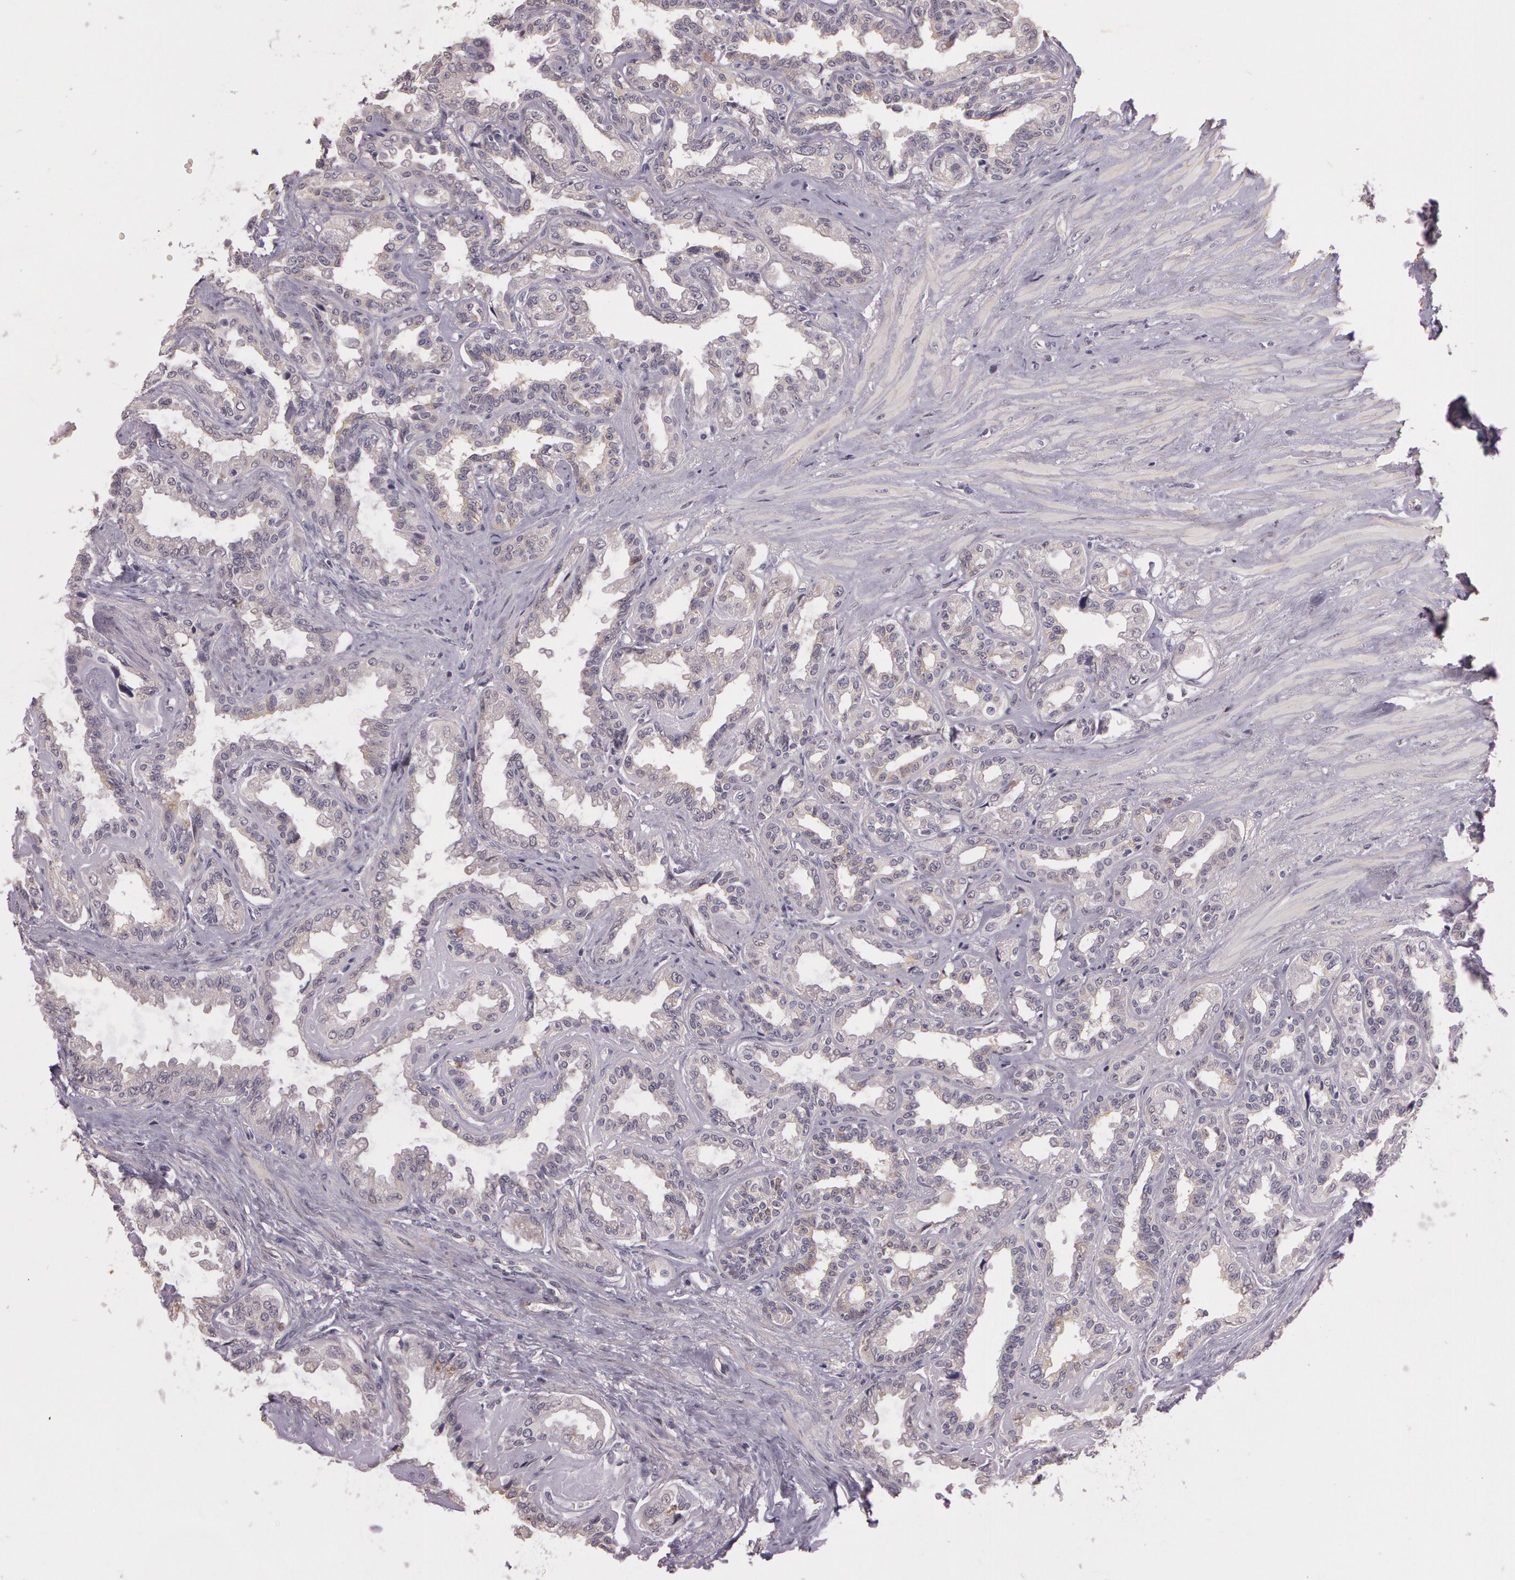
{"staining": {"intensity": "negative", "quantity": "none", "location": "none"}, "tissue": "seminal vesicle", "cell_type": "Glandular cells", "image_type": "normal", "snomed": [{"axis": "morphology", "description": "Normal tissue, NOS"}, {"axis": "morphology", "description": "Inflammation, NOS"}, {"axis": "topography", "description": "Urinary bladder"}, {"axis": "topography", "description": "Prostate"}, {"axis": "topography", "description": "Seminal veicle"}], "caption": "The immunohistochemistry image has no significant positivity in glandular cells of seminal vesicle. Nuclei are stained in blue.", "gene": "G2E3", "patient": {"sex": "male", "age": 82}}